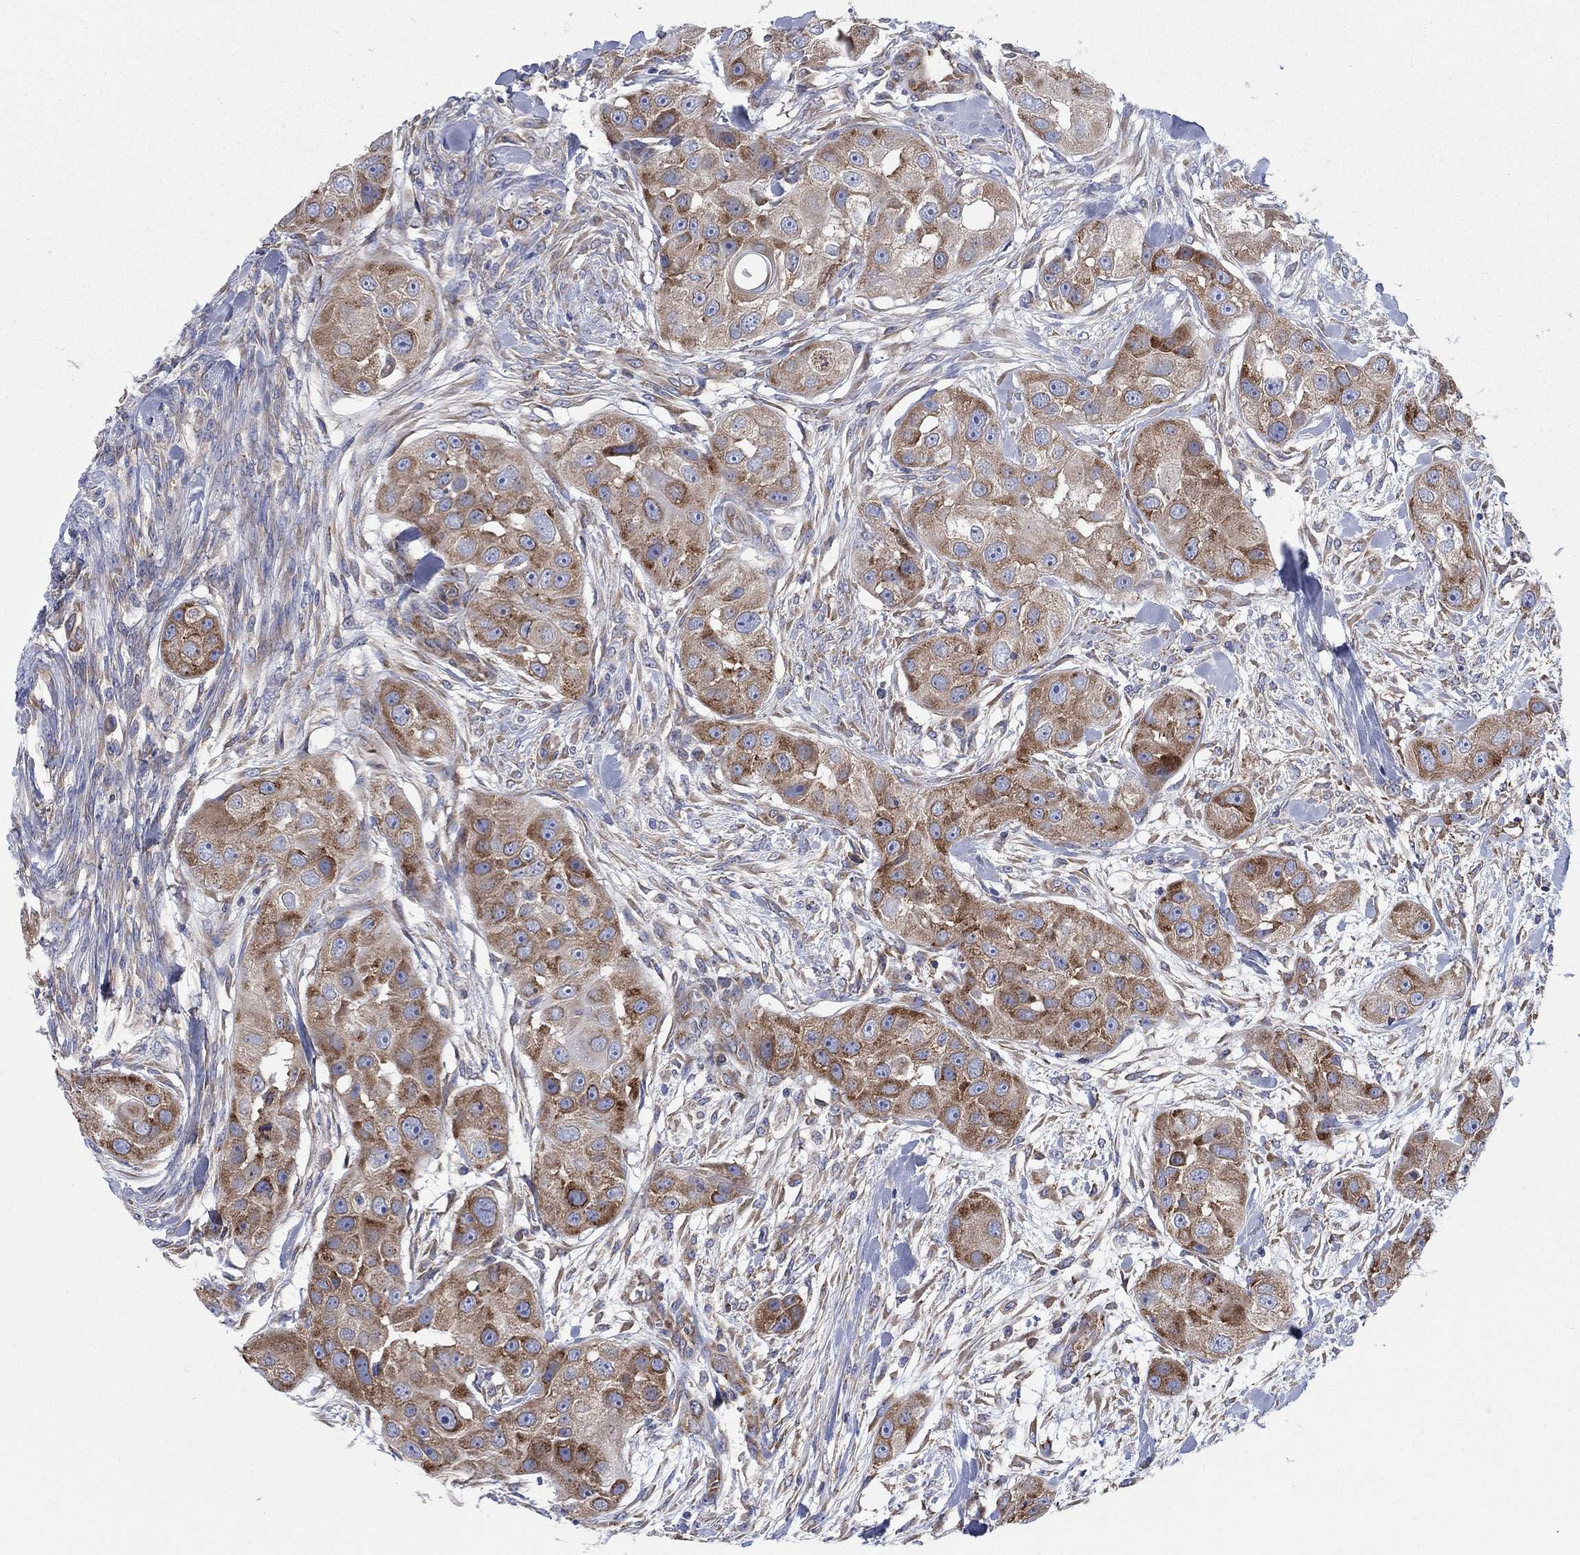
{"staining": {"intensity": "strong", "quantity": "25%-75%", "location": "cytoplasmic/membranous"}, "tissue": "head and neck cancer", "cell_type": "Tumor cells", "image_type": "cancer", "snomed": [{"axis": "morphology", "description": "Squamous cell carcinoma, NOS"}, {"axis": "topography", "description": "Head-Neck"}], "caption": "High-power microscopy captured an immunohistochemistry histopathology image of squamous cell carcinoma (head and neck), revealing strong cytoplasmic/membranous staining in about 25%-75% of tumor cells. (IHC, brightfield microscopy, high magnification).", "gene": "TMEM59", "patient": {"sex": "male", "age": 51}}